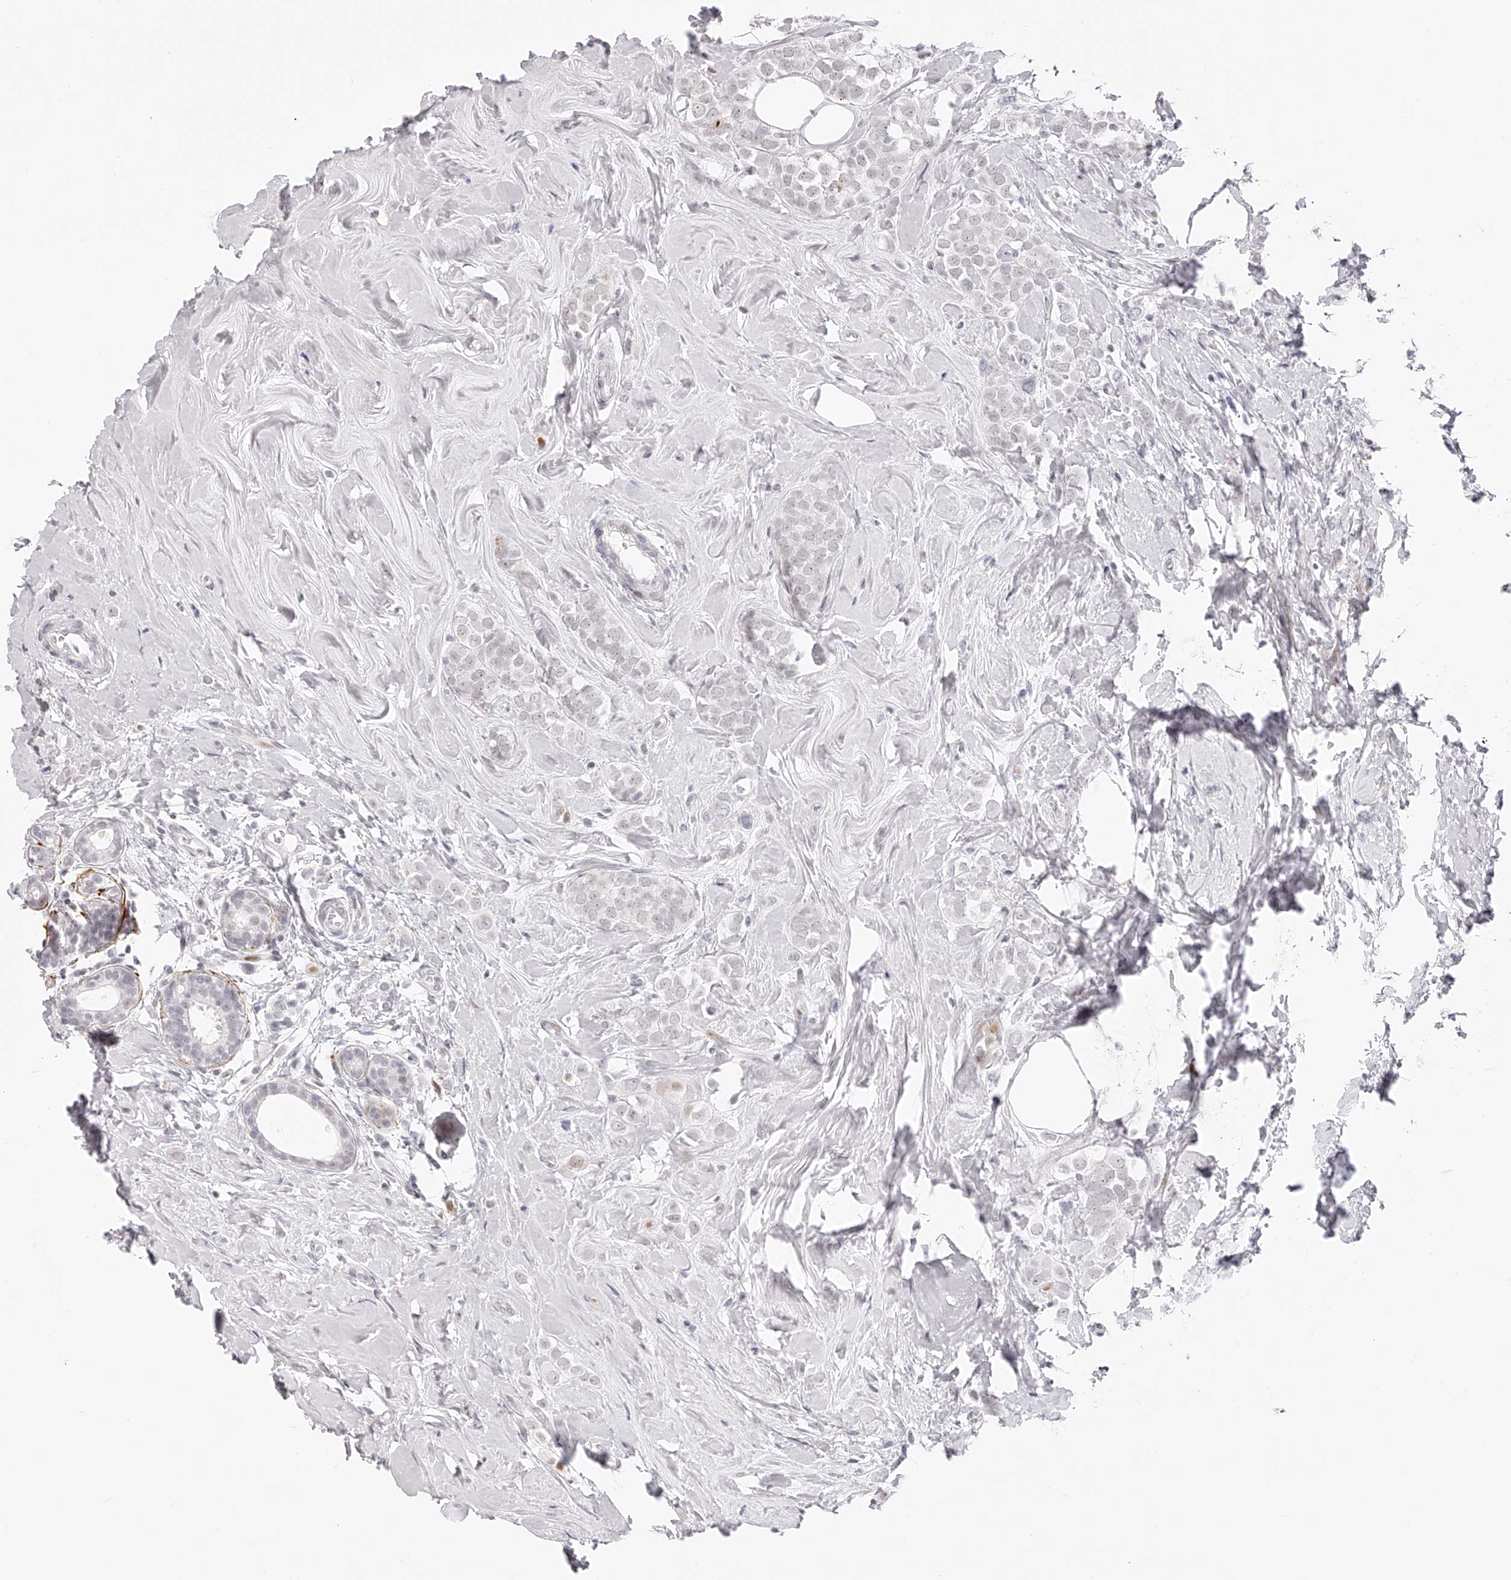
{"staining": {"intensity": "negative", "quantity": "none", "location": "none"}, "tissue": "breast cancer", "cell_type": "Tumor cells", "image_type": "cancer", "snomed": [{"axis": "morphology", "description": "Lobular carcinoma"}, {"axis": "topography", "description": "Breast"}], "caption": "DAB (3,3'-diaminobenzidine) immunohistochemical staining of human lobular carcinoma (breast) shows no significant expression in tumor cells. (DAB (3,3'-diaminobenzidine) immunohistochemistry (IHC) visualized using brightfield microscopy, high magnification).", "gene": "PLEKHG1", "patient": {"sex": "female", "age": 47}}